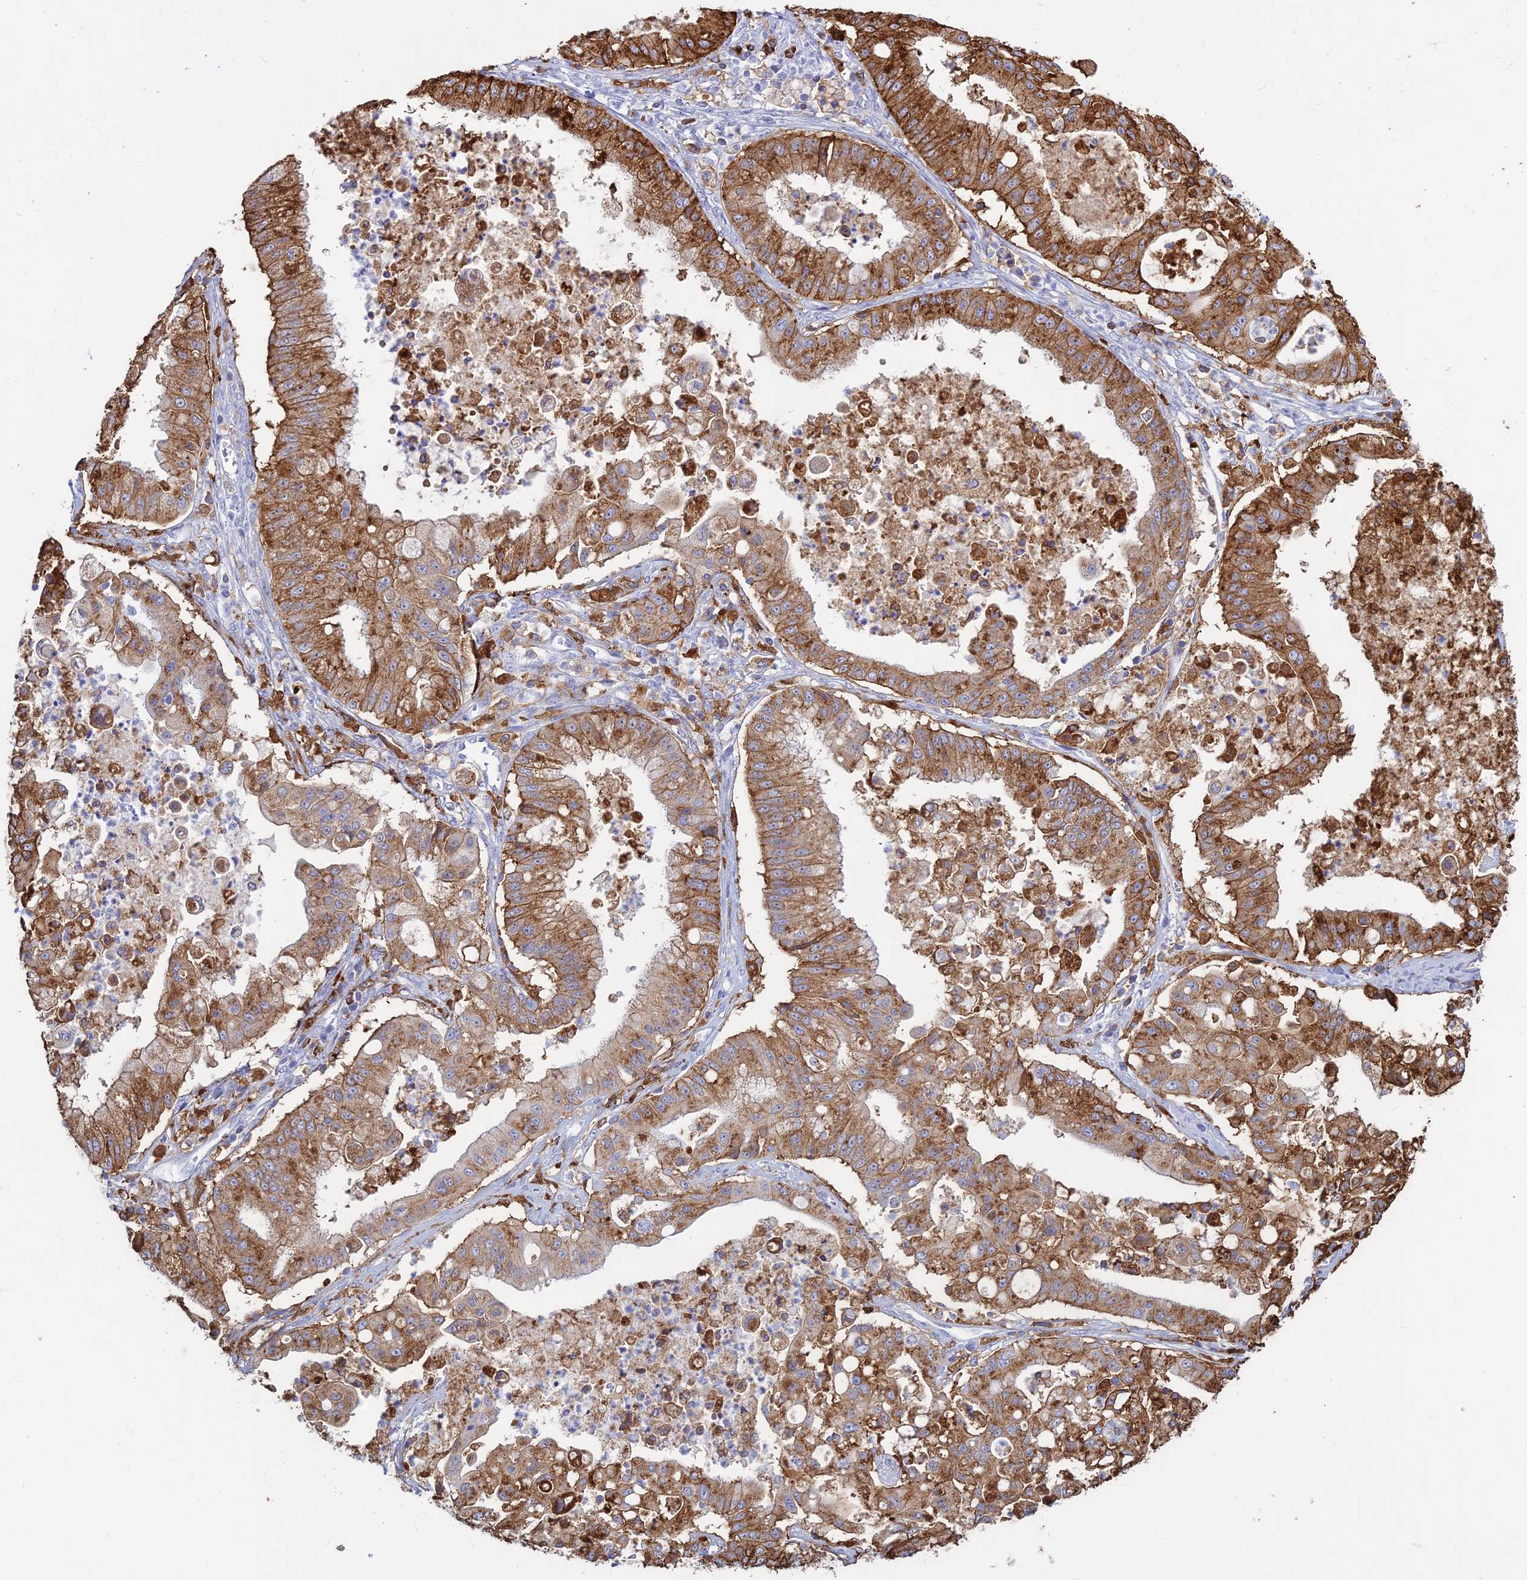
{"staining": {"intensity": "moderate", "quantity": ">75%", "location": "cytoplasmic/membranous"}, "tissue": "ovarian cancer", "cell_type": "Tumor cells", "image_type": "cancer", "snomed": [{"axis": "morphology", "description": "Cystadenocarcinoma, mucinous, NOS"}, {"axis": "topography", "description": "Ovary"}], "caption": "An image of ovarian mucinous cystadenocarcinoma stained for a protein reveals moderate cytoplasmic/membranous brown staining in tumor cells.", "gene": "HLA-DRB1", "patient": {"sex": "female", "age": 70}}